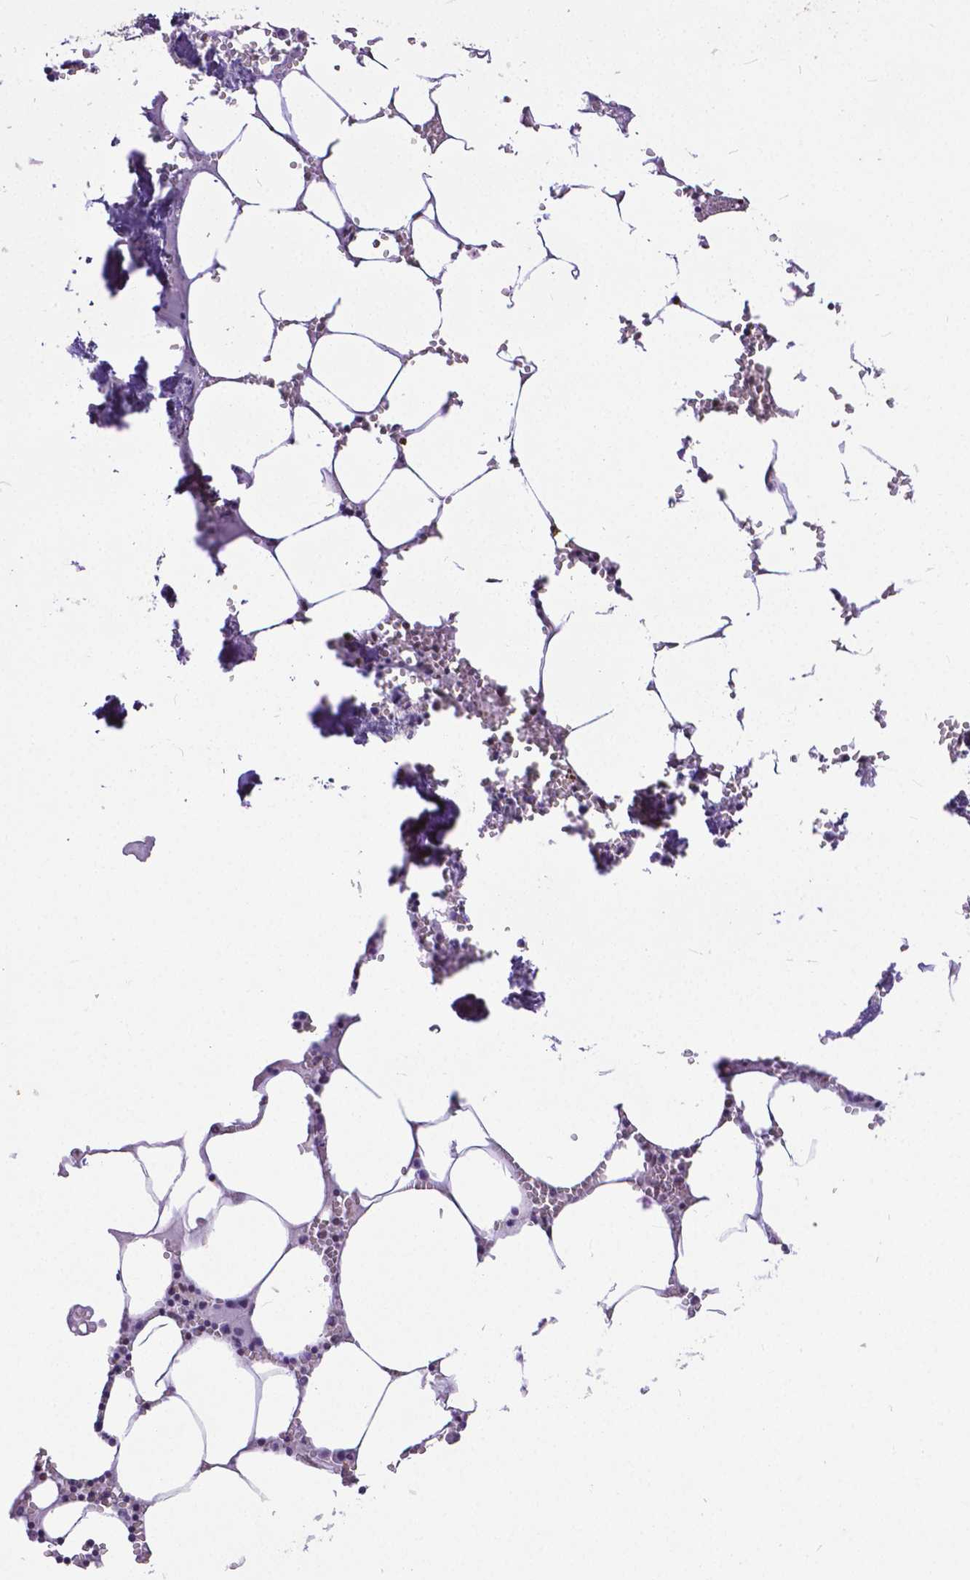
{"staining": {"intensity": "moderate", "quantity": "25%-75%", "location": "nuclear"}, "tissue": "bone marrow", "cell_type": "Hematopoietic cells", "image_type": "normal", "snomed": [{"axis": "morphology", "description": "Normal tissue, NOS"}, {"axis": "topography", "description": "Bone marrow"}], "caption": "About 25%-75% of hematopoietic cells in benign human bone marrow show moderate nuclear protein staining as visualized by brown immunohistochemical staining.", "gene": "ATRX", "patient": {"sex": "male", "age": 54}}